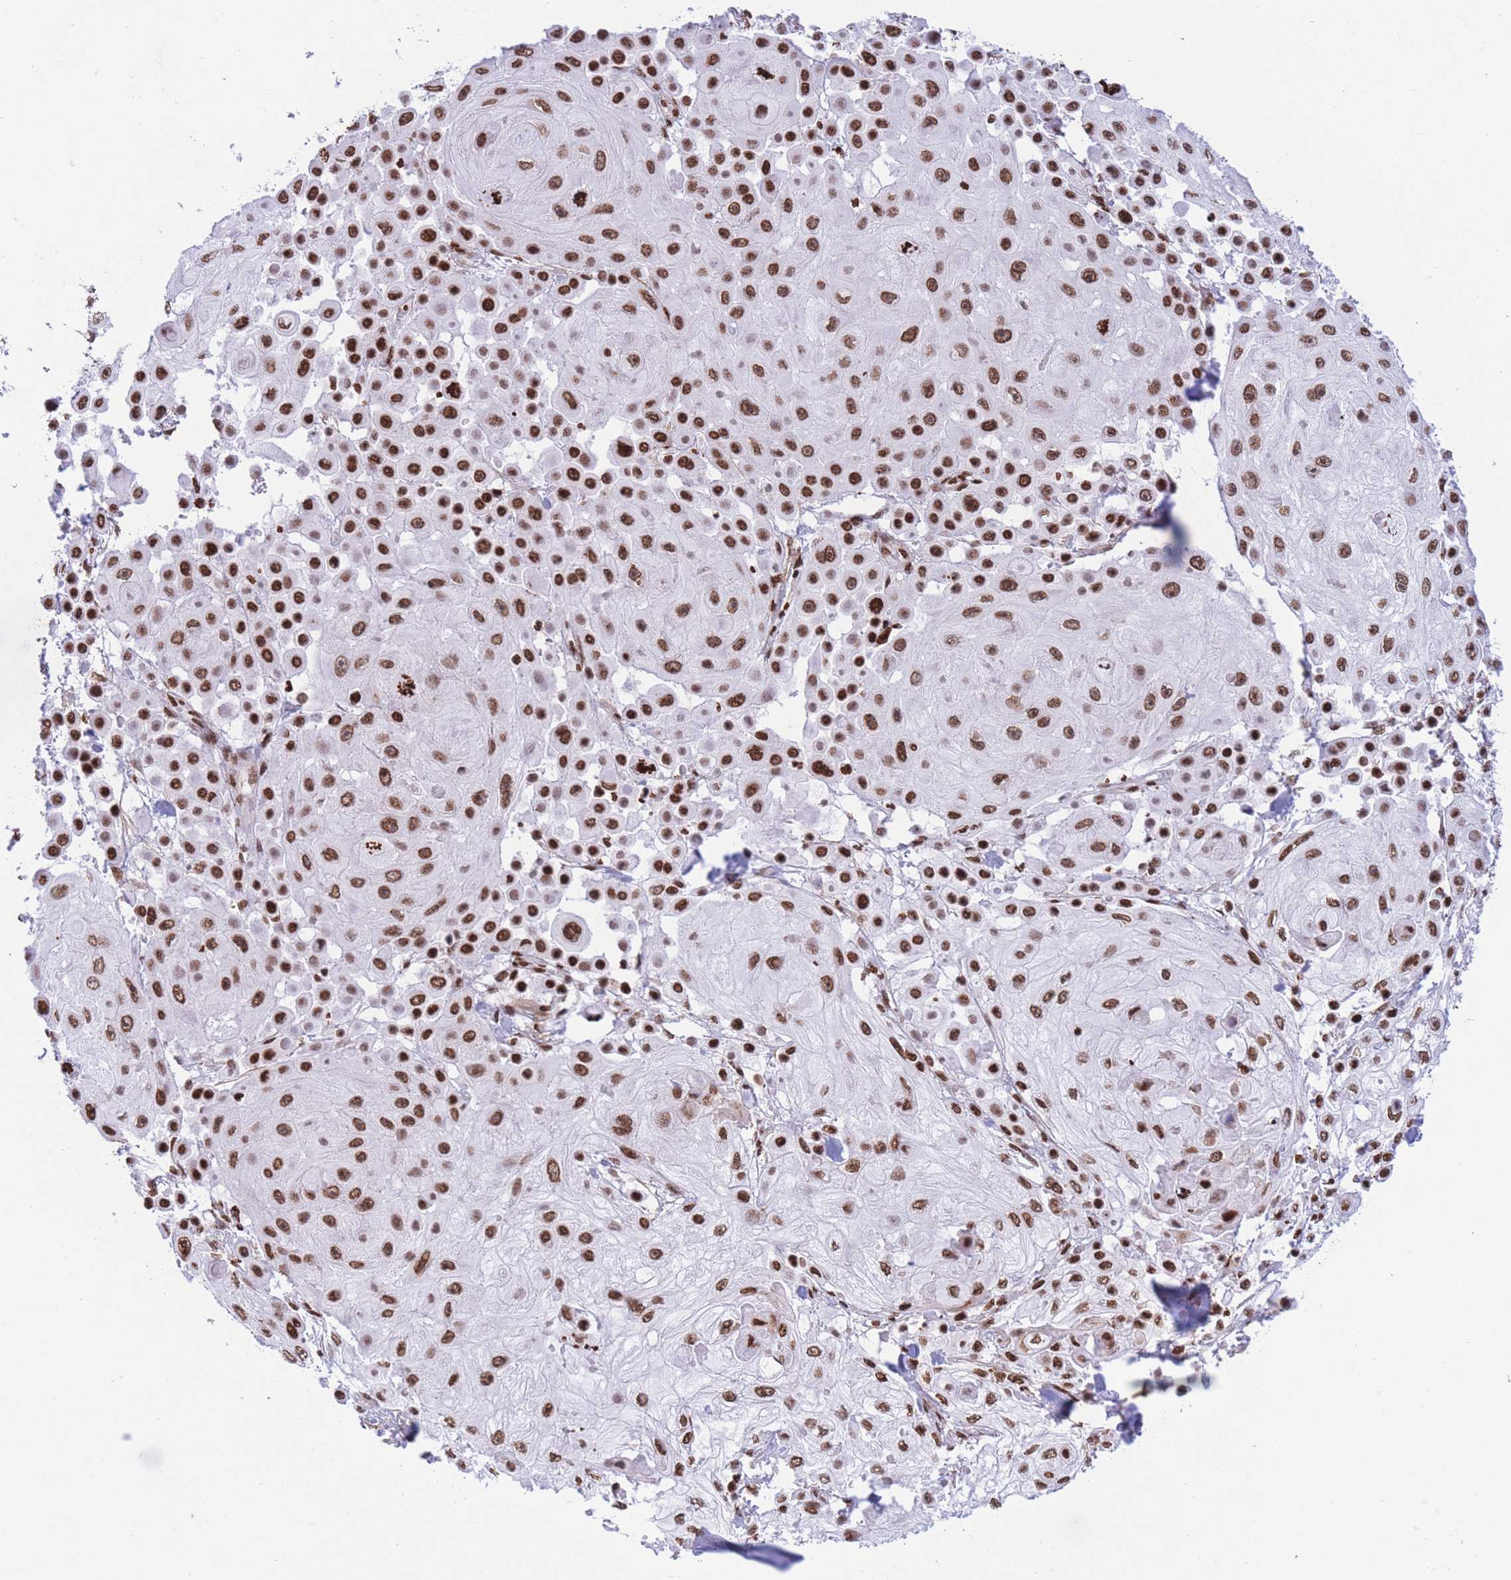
{"staining": {"intensity": "strong", "quantity": ">75%", "location": "nuclear"}, "tissue": "skin cancer", "cell_type": "Tumor cells", "image_type": "cancer", "snomed": [{"axis": "morphology", "description": "Squamous cell carcinoma, NOS"}, {"axis": "topography", "description": "Skin"}], "caption": "A photomicrograph of skin squamous cell carcinoma stained for a protein shows strong nuclear brown staining in tumor cells. The staining was performed using DAB to visualize the protein expression in brown, while the nuclei were stained in blue with hematoxylin (Magnification: 20x).", "gene": "H2BC11", "patient": {"sex": "male", "age": 67}}